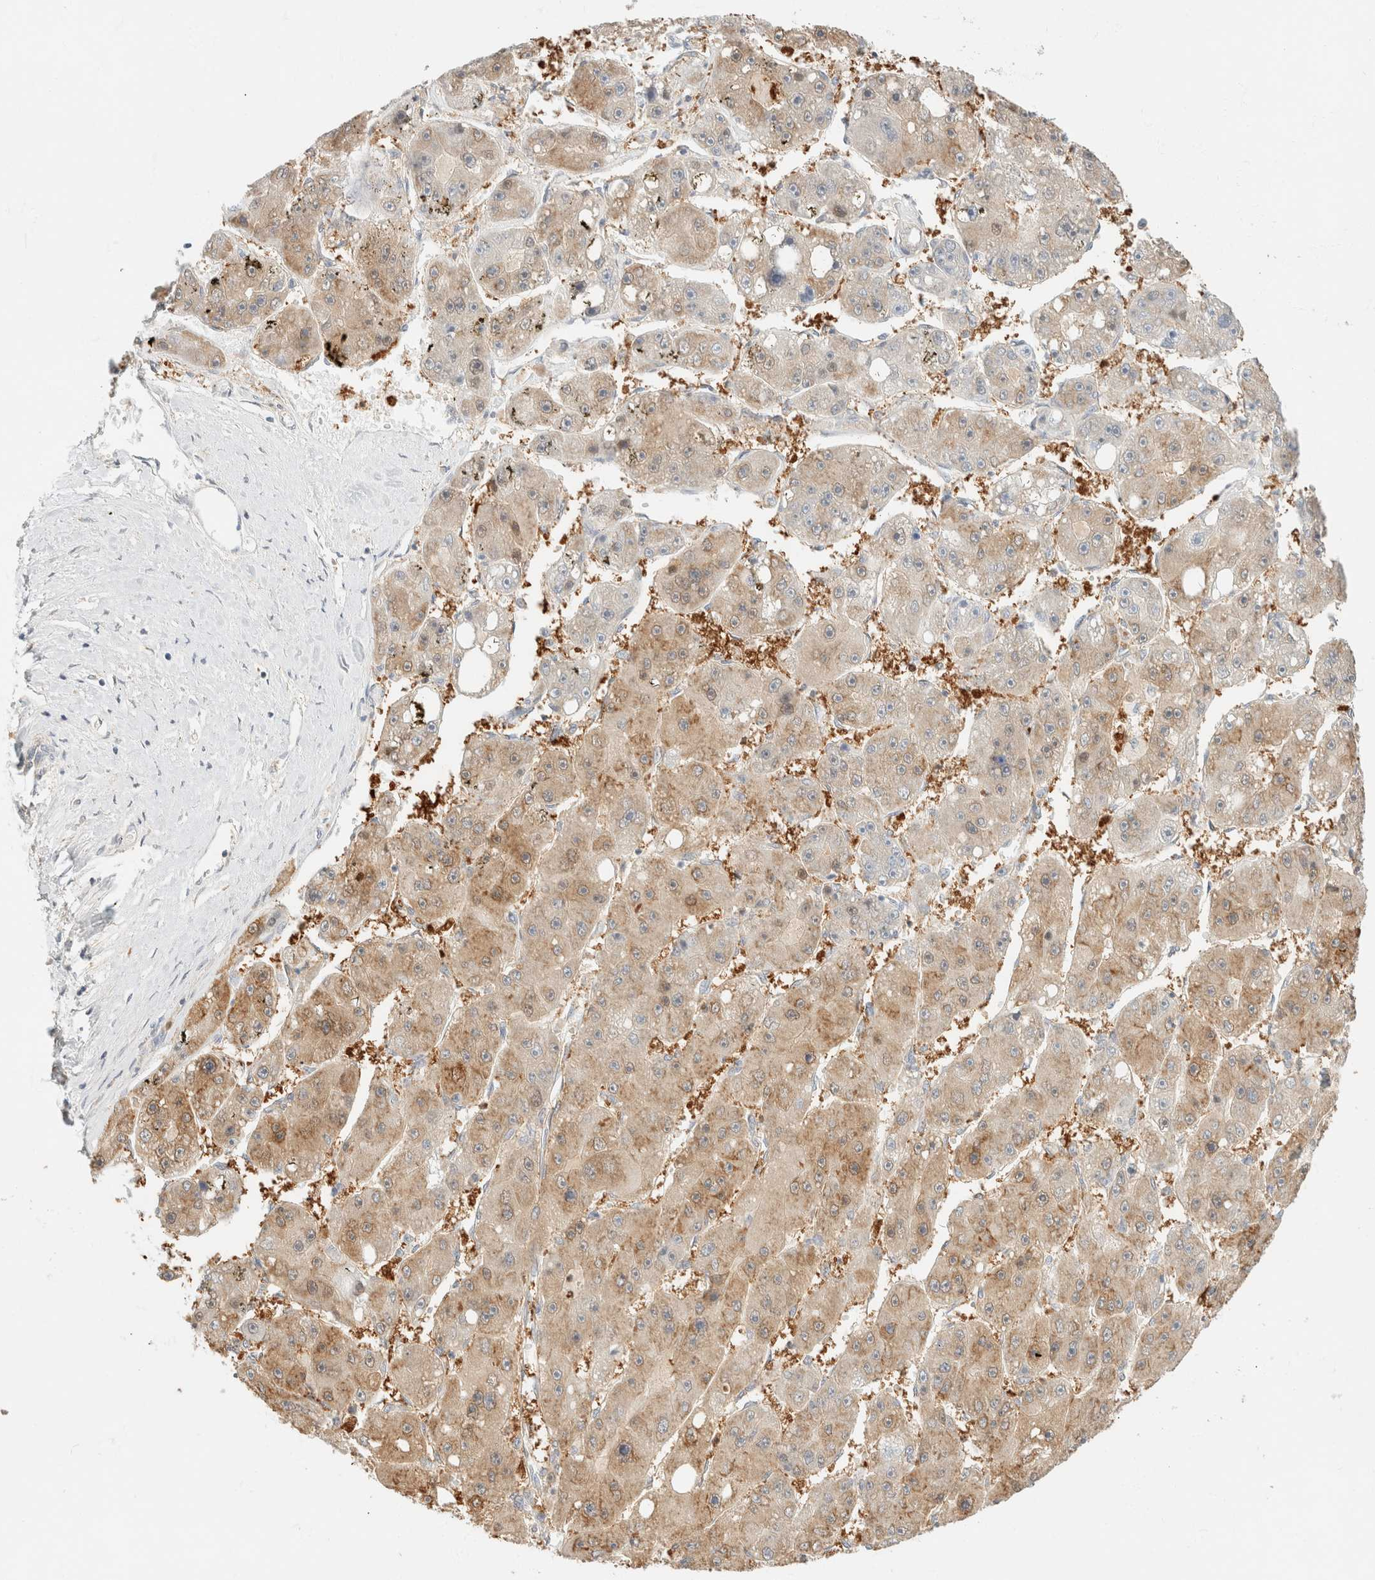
{"staining": {"intensity": "weak", "quantity": ">75%", "location": "cytoplasmic/membranous"}, "tissue": "liver cancer", "cell_type": "Tumor cells", "image_type": "cancer", "snomed": [{"axis": "morphology", "description": "Carcinoma, Hepatocellular, NOS"}, {"axis": "topography", "description": "Liver"}], "caption": "Human liver cancer (hepatocellular carcinoma) stained for a protein (brown) displays weak cytoplasmic/membranous positive expression in approximately >75% of tumor cells.", "gene": "GPI", "patient": {"sex": "female", "age": 61}}